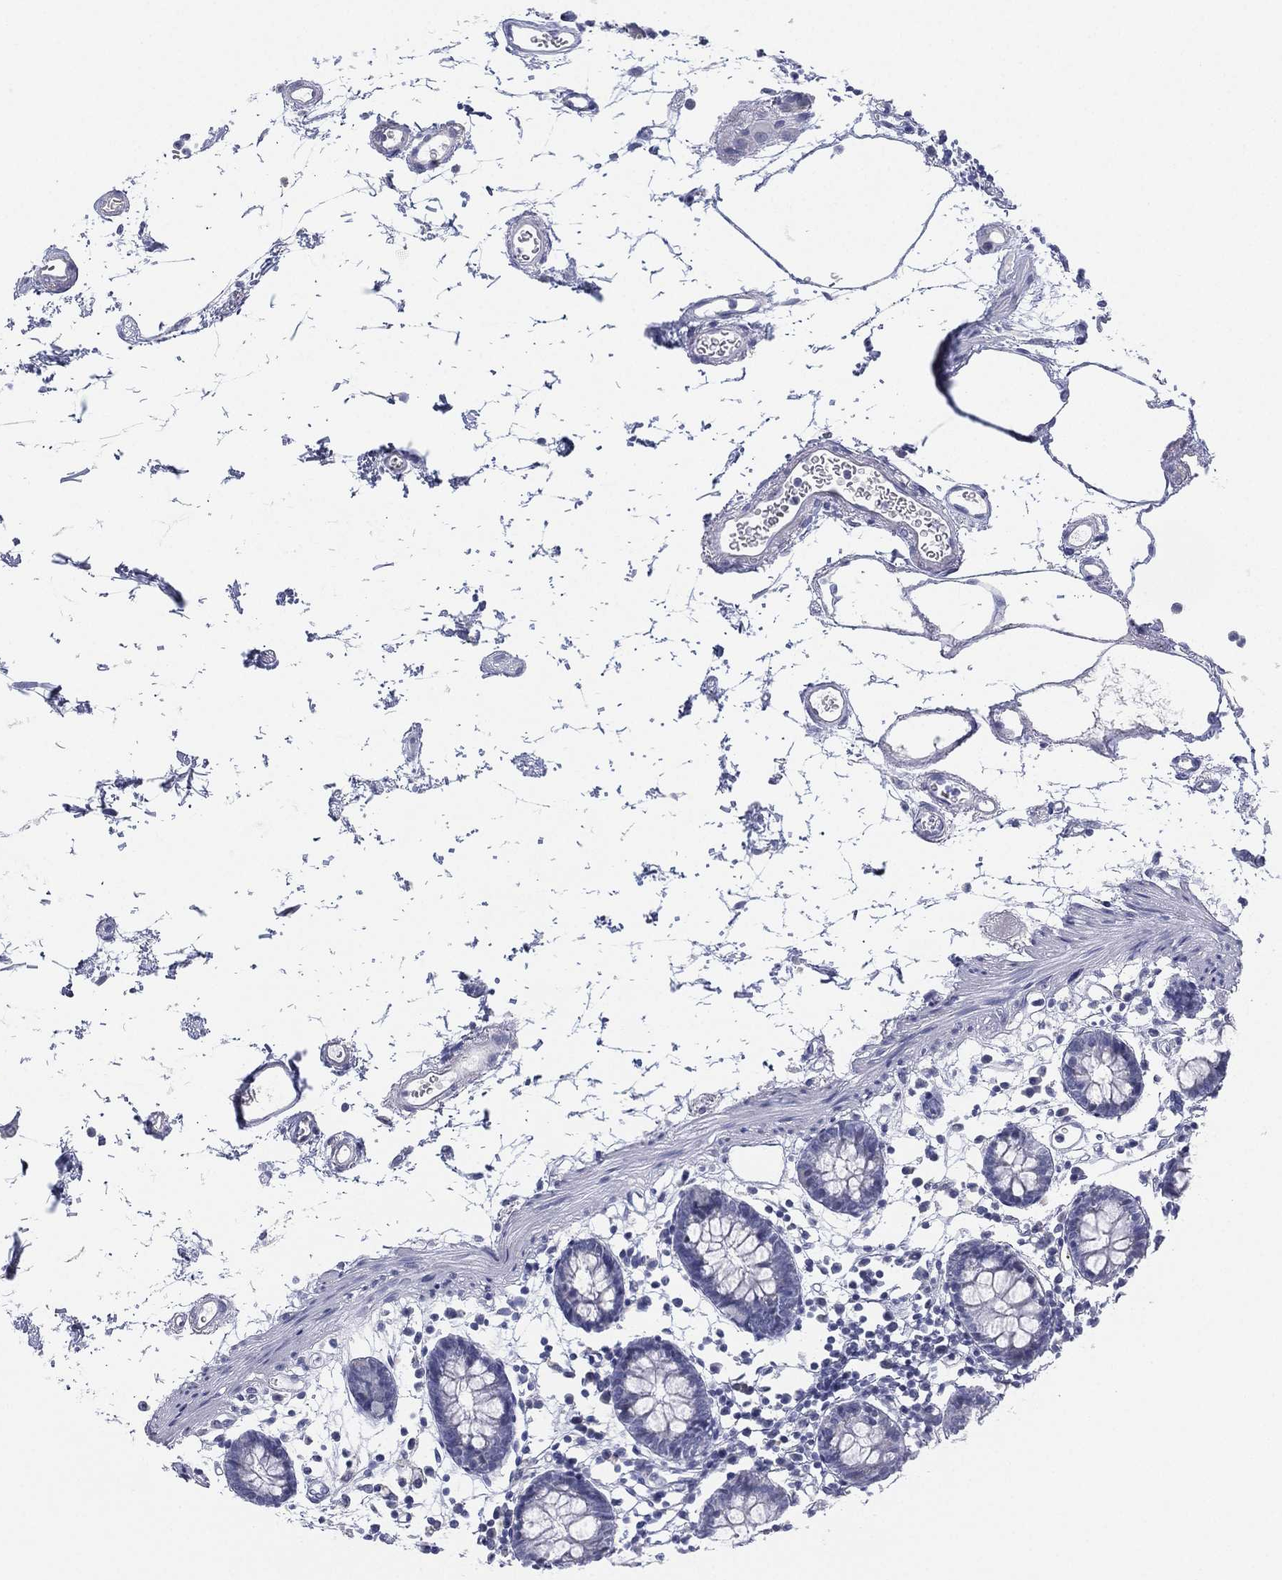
{"staining": {"intensity": "negative", "quantity": "none", "location": "none"}, "tissue": "colon", "cell_type": "Endothelial cells", "image_type": "normal", "snomed": [{"axis": "morphology", "description": "Normal tissue, NOS"}, {"axis": "topography", "description": "Colon"}], "caption": "Immunohistochemical staining of normal human colon shows no significant staining in endothelial cells.", "gene": "MLF1", "patient": {"sex": "female", "age": 84}}